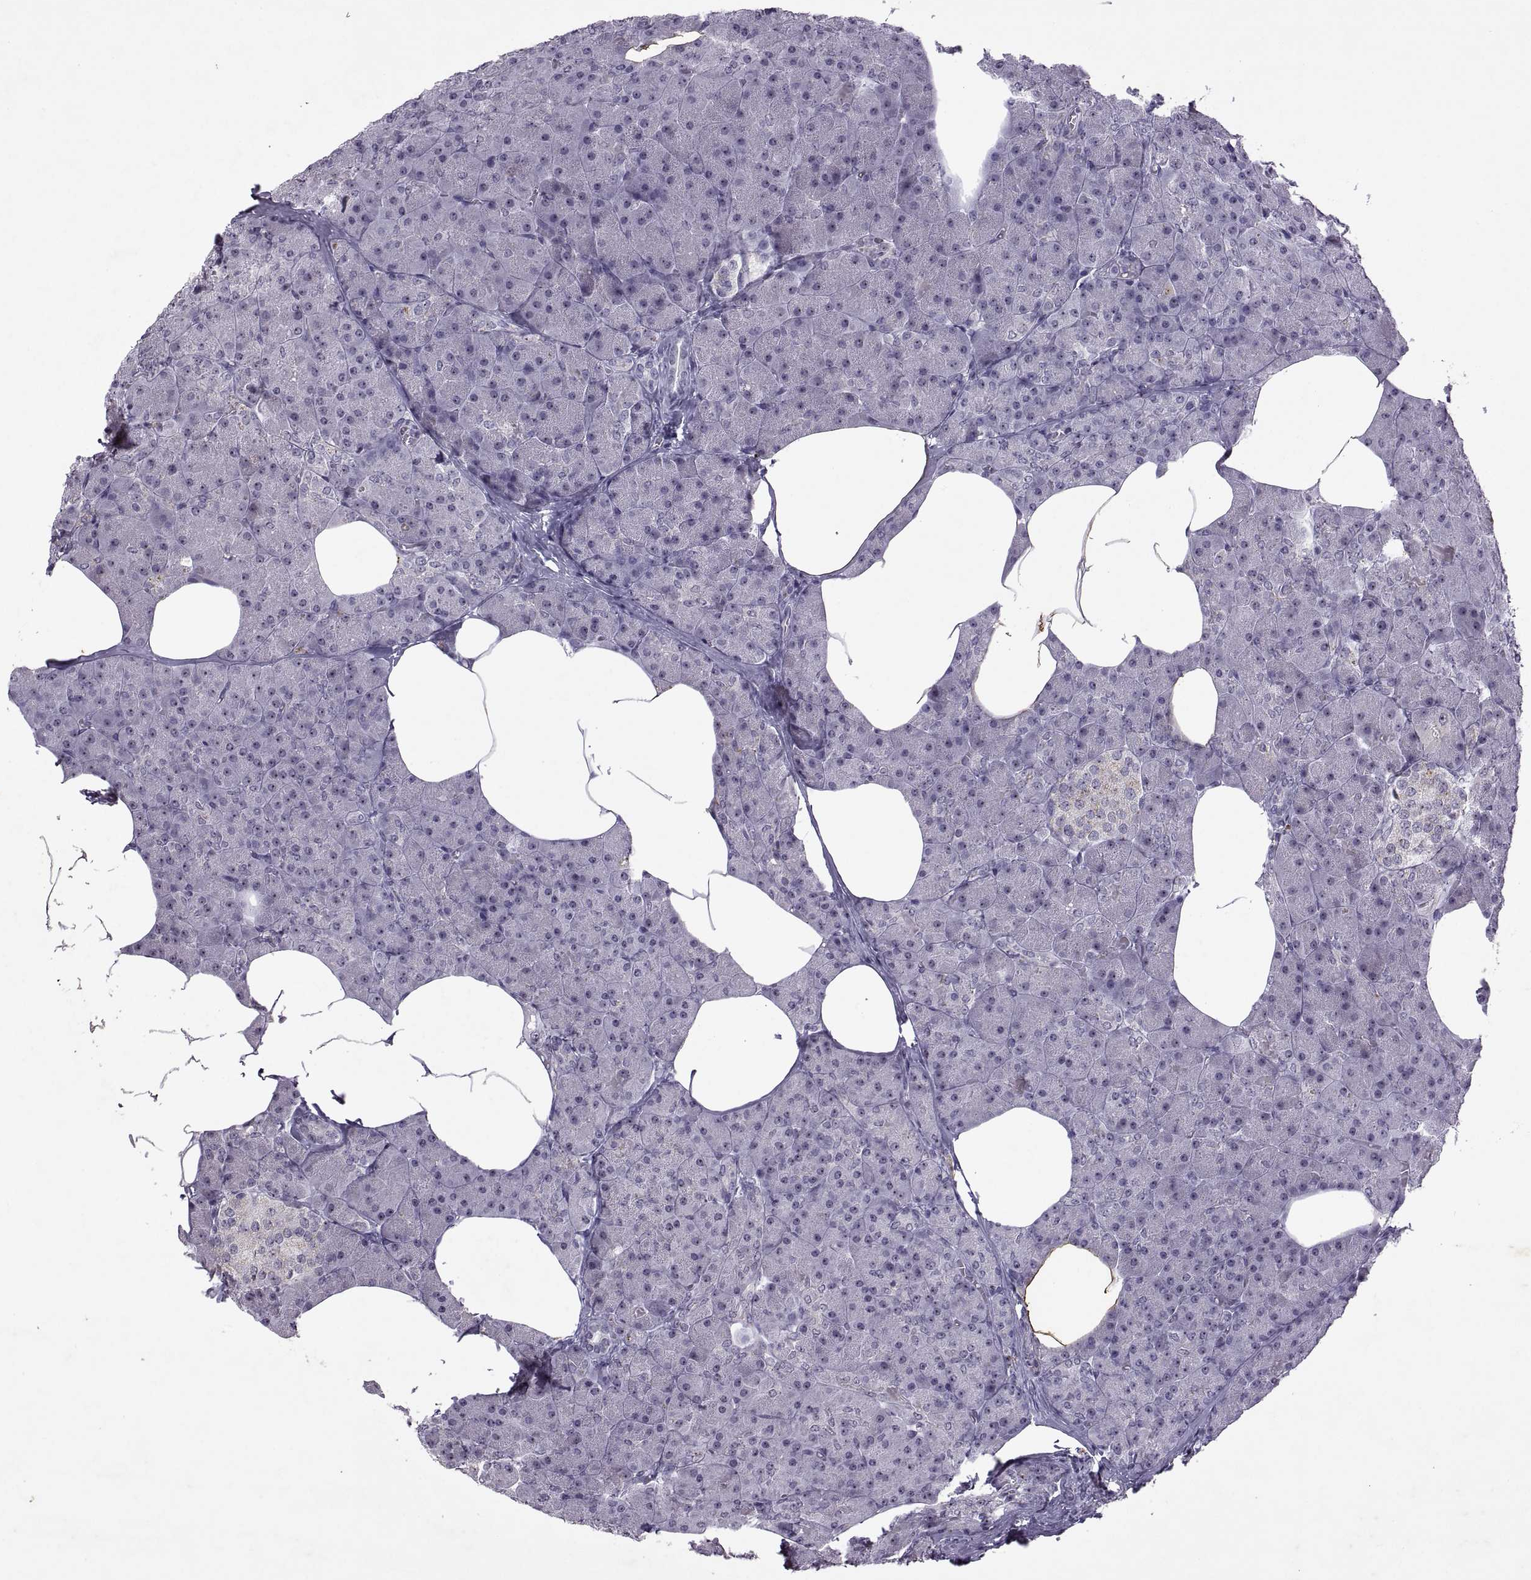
{"staining": {"intensity": "weak", "quantity": "25%-75%", "location": "nuclear"}, "tissue": "pancreas", "cell_type": "Exocrine glandular cells", "image_type": "normal", "snomed": [{"axis": "morphology", "description": "Normal tissue, NOS"}, {"axis": "topography", "description": "Pancreas"}], "caption": "Immunohistochemistry (IHC) micrograph of normal human pancreas stained for a protein (brown), which reveals low levels of weak nuclear expression in approximately 25%-75% of exocrine glandular cells.", "gene": "SINHCAF", "patient": {"sex": "female", "age": 45}}